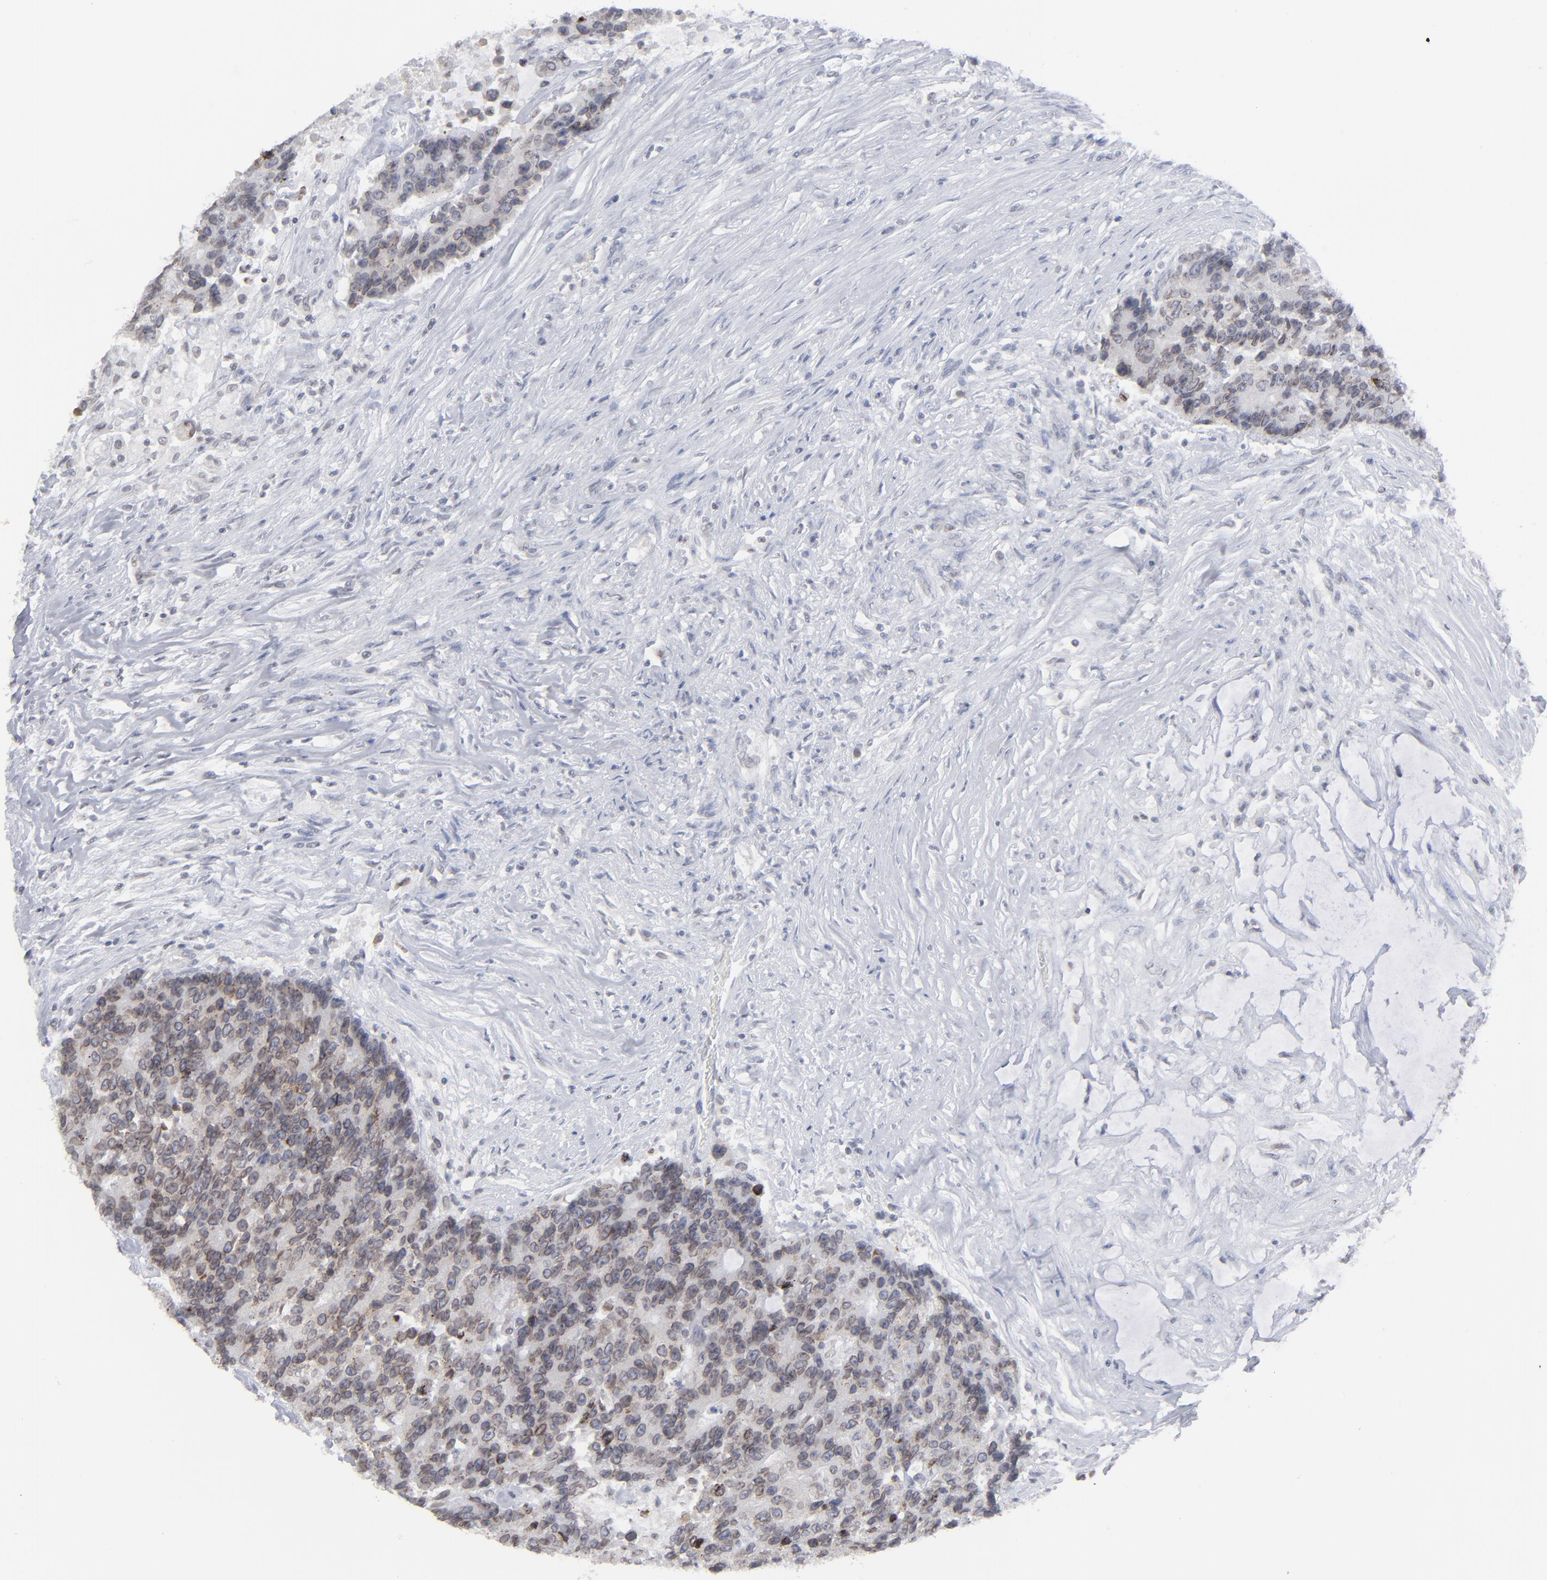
{"staining": {"intensity": "moderate", "quantity": "25%-75%", "location": "cytoplasmic/membranous"}, "tissue": "colorectal cancer", "cell_type": "Tumor cells", "image_type": "cancer", "snomed": [{"axis": "morphology", "description": "Adenocarcinoma, NOS"}, {"axis": "topography", "description": "Colon"}], "caption": "Colorectal adenocarcinoma stained with a brown dye exhibits moderate cytoplasmic/membranous positive staining in approximately 25%-75% of tumor cells.", "gene": "NUP88", "patient": {"sex": "female", "age": 86}}